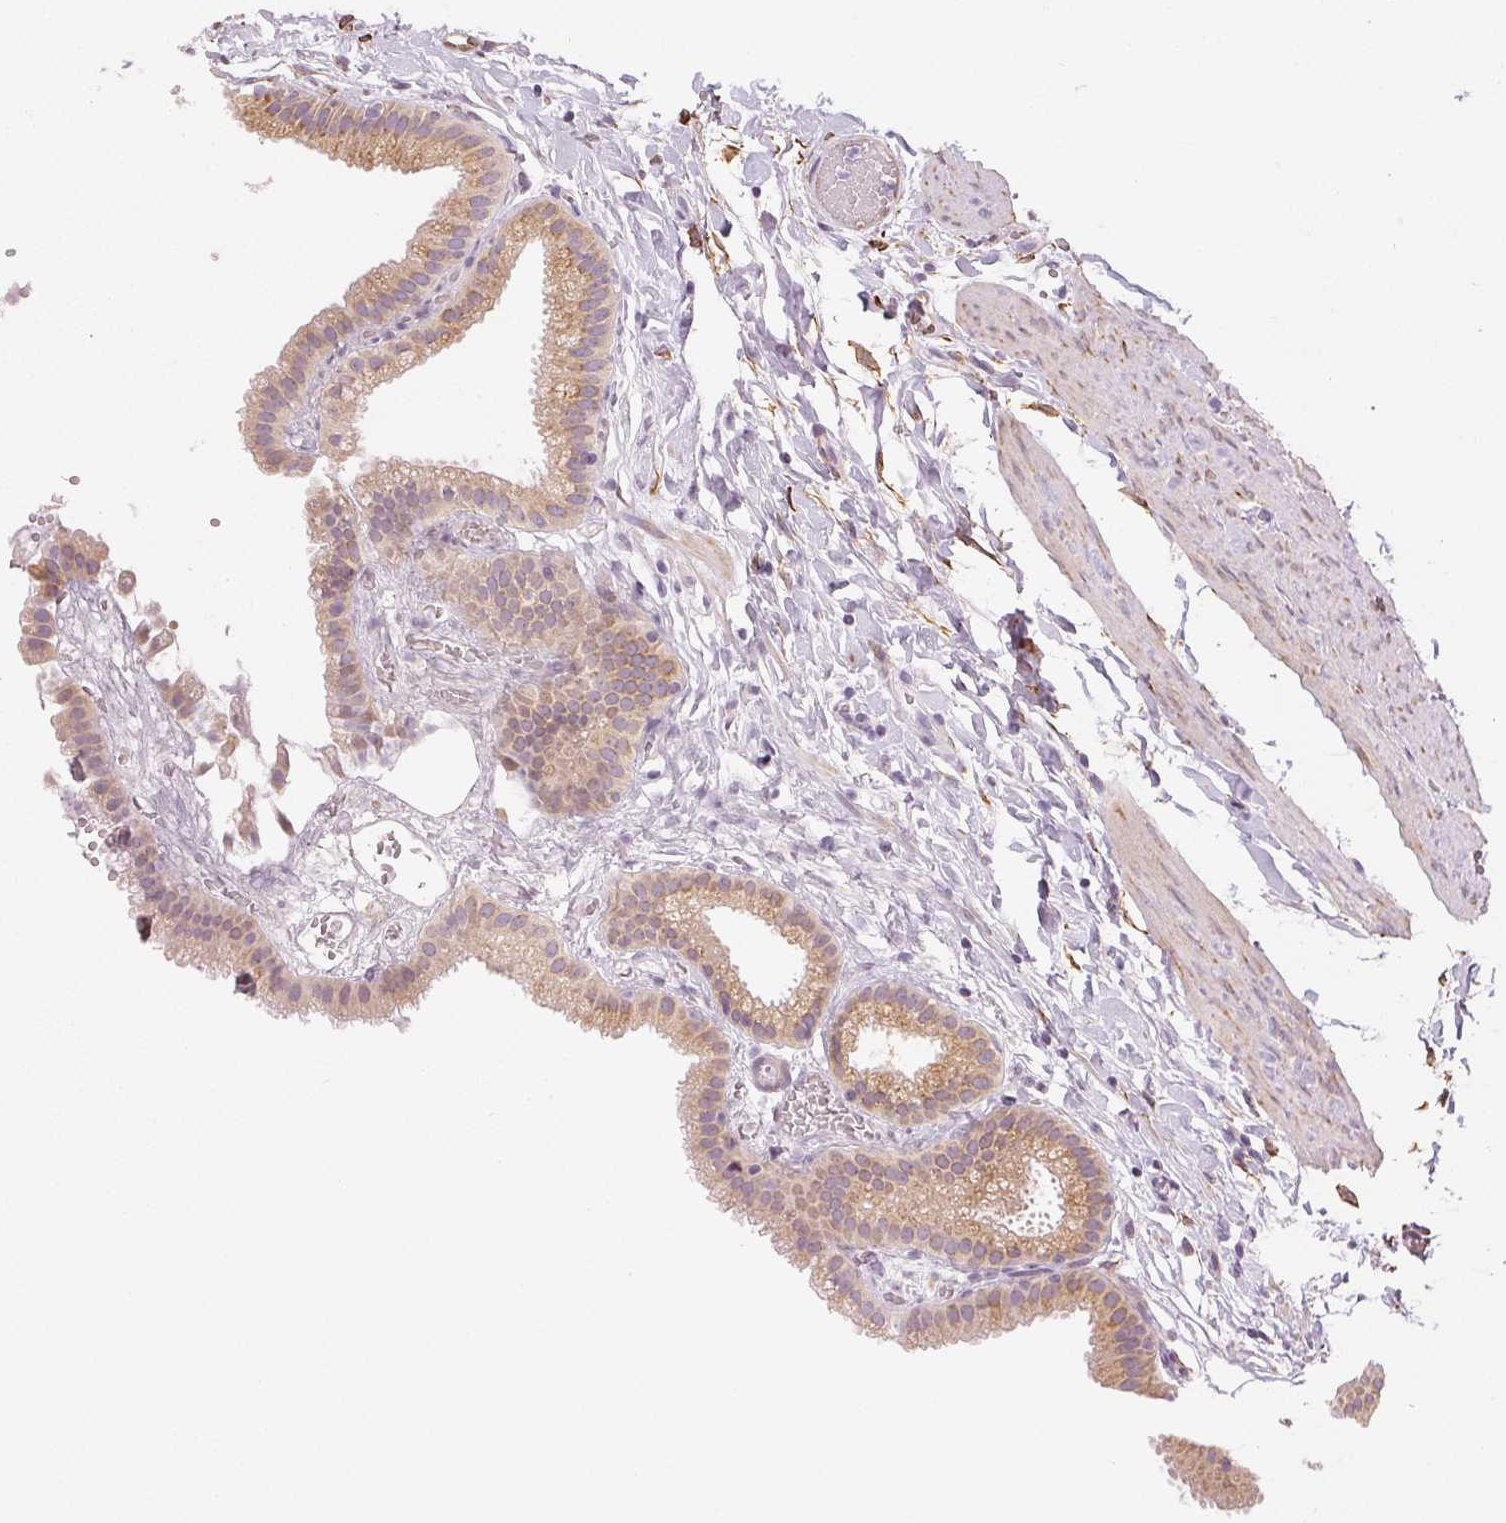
{"staining": {"intensity": "weak", "quantity": ">75%", "location": "cytoplasmic/membranous"}, "tissue": "gallbladder", "cell_type": "Glandular cells", "image_type": "normal", "snomed": [{"axis": "morphology", "description": "Normal tissue, NOS"}, {"axis": "topography", "description": "Gallbladder"}], "caption": "IHC of unremarkable human gallbladder exhibits low levels of weak cytoplasmic/membranous staining in approximately >75% of glandular cells. The protein of interest is shown in brown color, while the nuclei are stained blue.", "gene": "RCN3", "patient": {"sex": "female", "age": 63}}